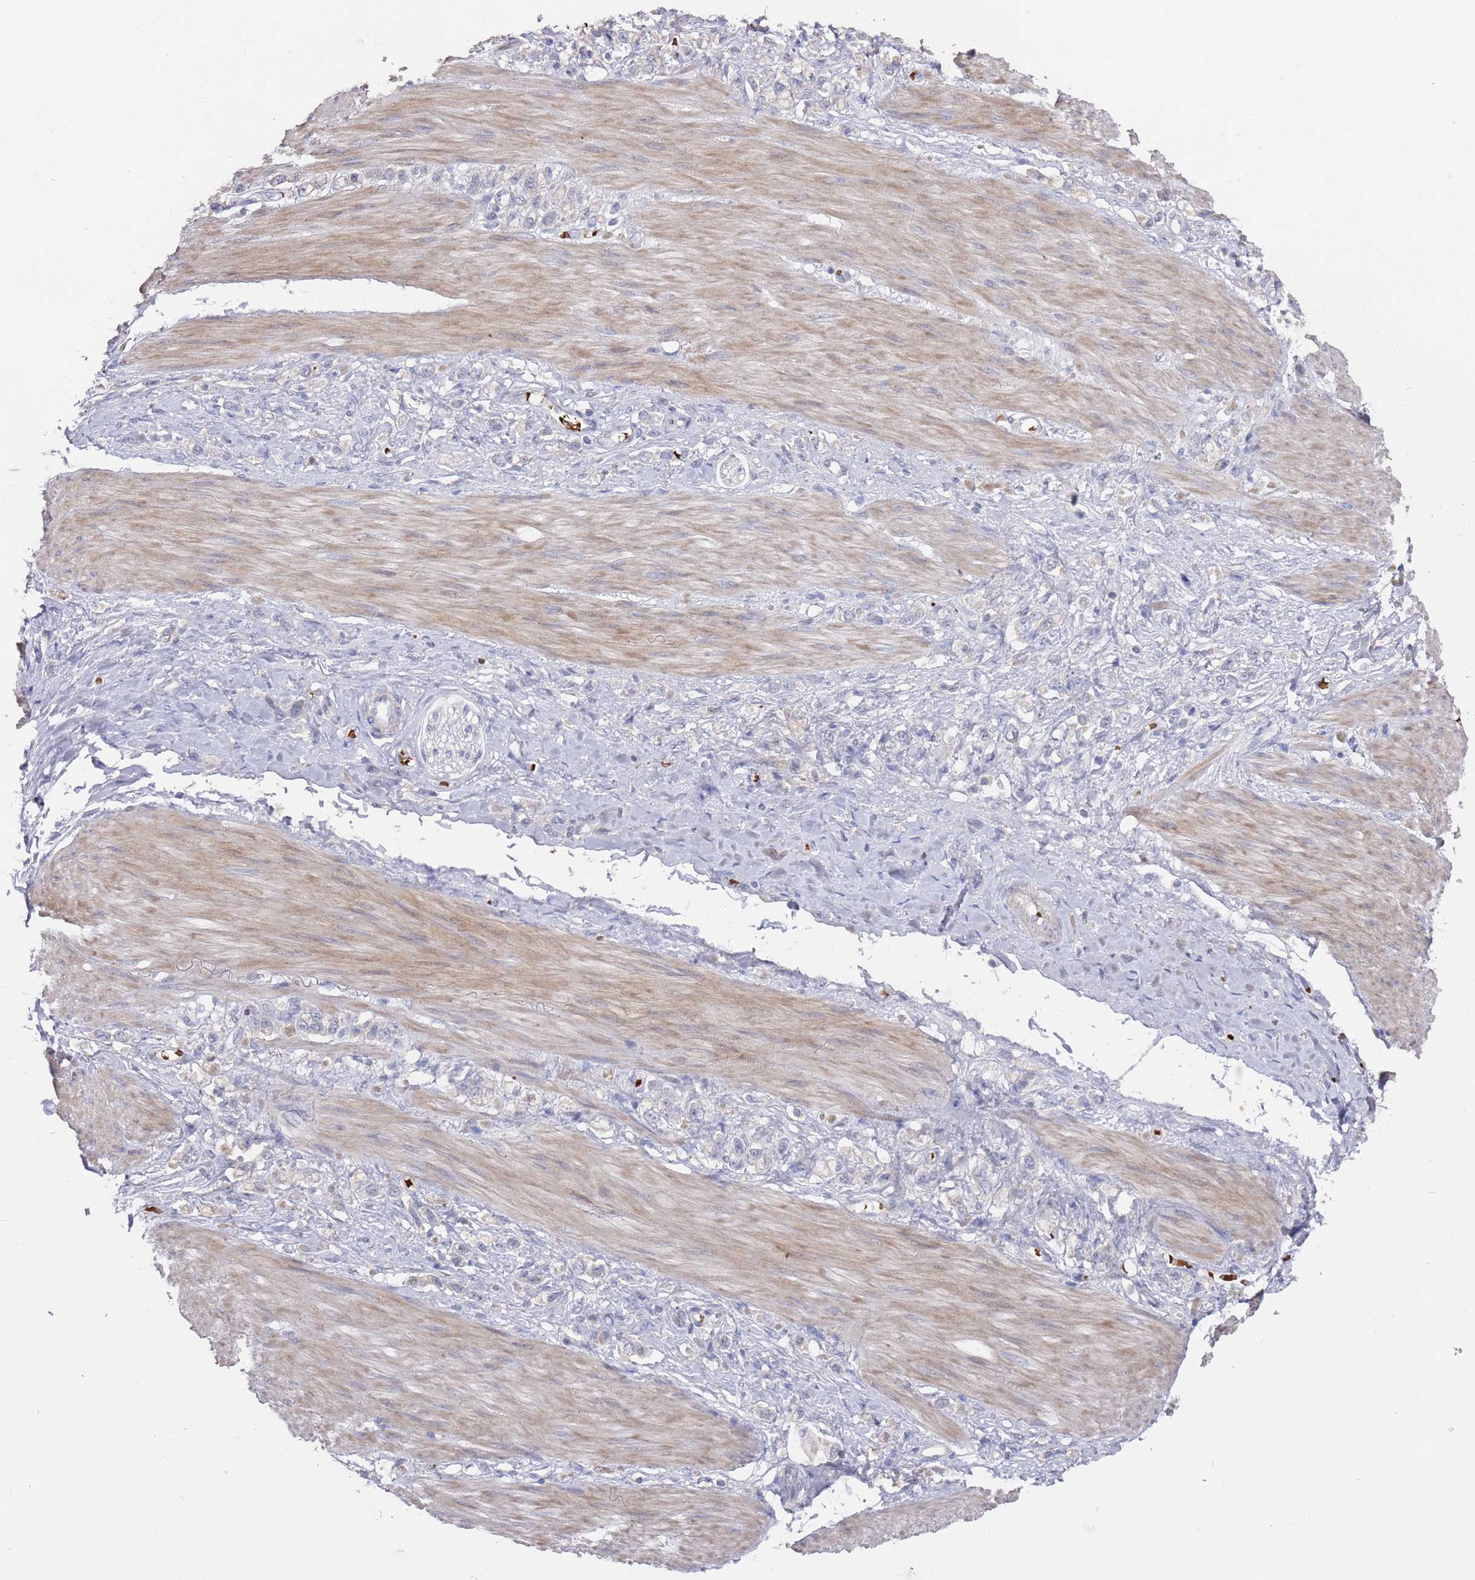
{"staining": {"intensity": "negative", "quantity": "none", "location": "none"}, "tissue": "stomach cancer", "cell_type": "Tumor cells", "image_type": "cancer", "snomed": [{"axis": "morphology", "description": "Adenocarcinoma, NOS"}, {"axis": "topography", "description": "Stomach"}], "caption": "Histopathology image shows no significant protein expression in tumor cells of stomach cancer (adenocarcinoma).", "gene": "LACC1", "patient": {"sex": "female", "age": 65}}